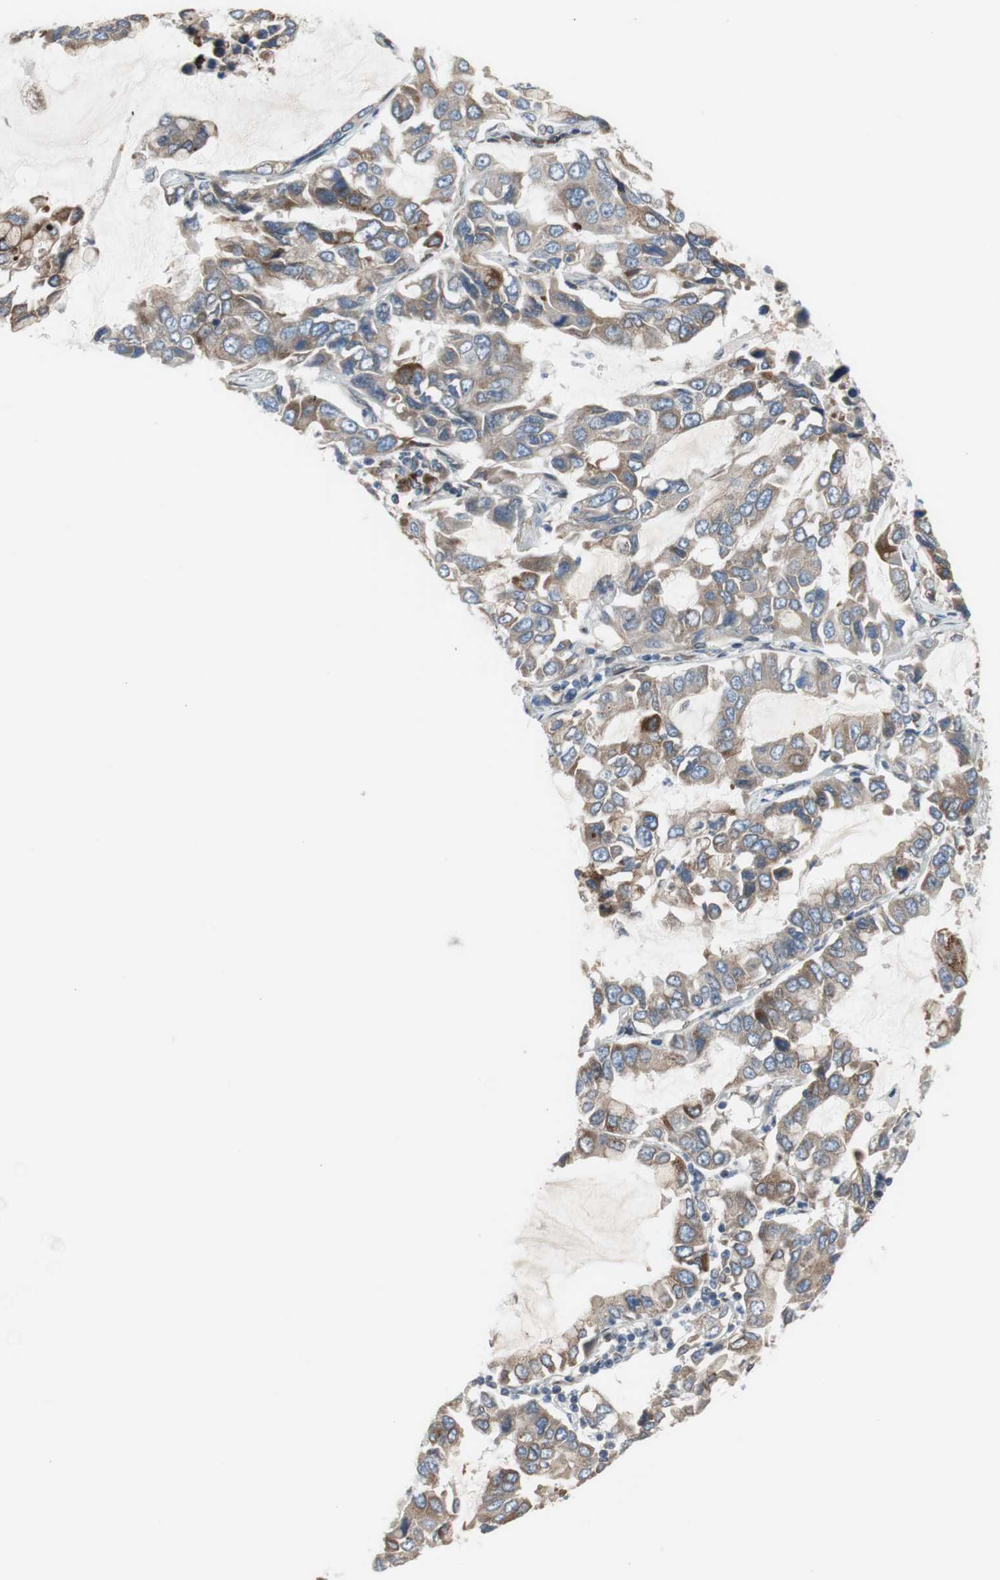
{"staining": {"intensity": "weak", "quantity": ">75%", "location": "cytoplasmic/membranous"}, "tissue": "lung cancer", "cell_type": "Tumor cells", "image_type": "cancer", "snomed": [{"axis": "morphology", "description": "Adenocarcinoma, NOS"}, {"axis": "topography", "description": "Lung"}], "caption": "Immunohistochemistry photomicrograph of human lung cancer stained for a protein (brown), which shows low levels of weak cytoplasmic/membranous expression in approximately >75% of tumor cells.", "gene": "TMED7", "patient": {"sex": "male", "age": 64}}